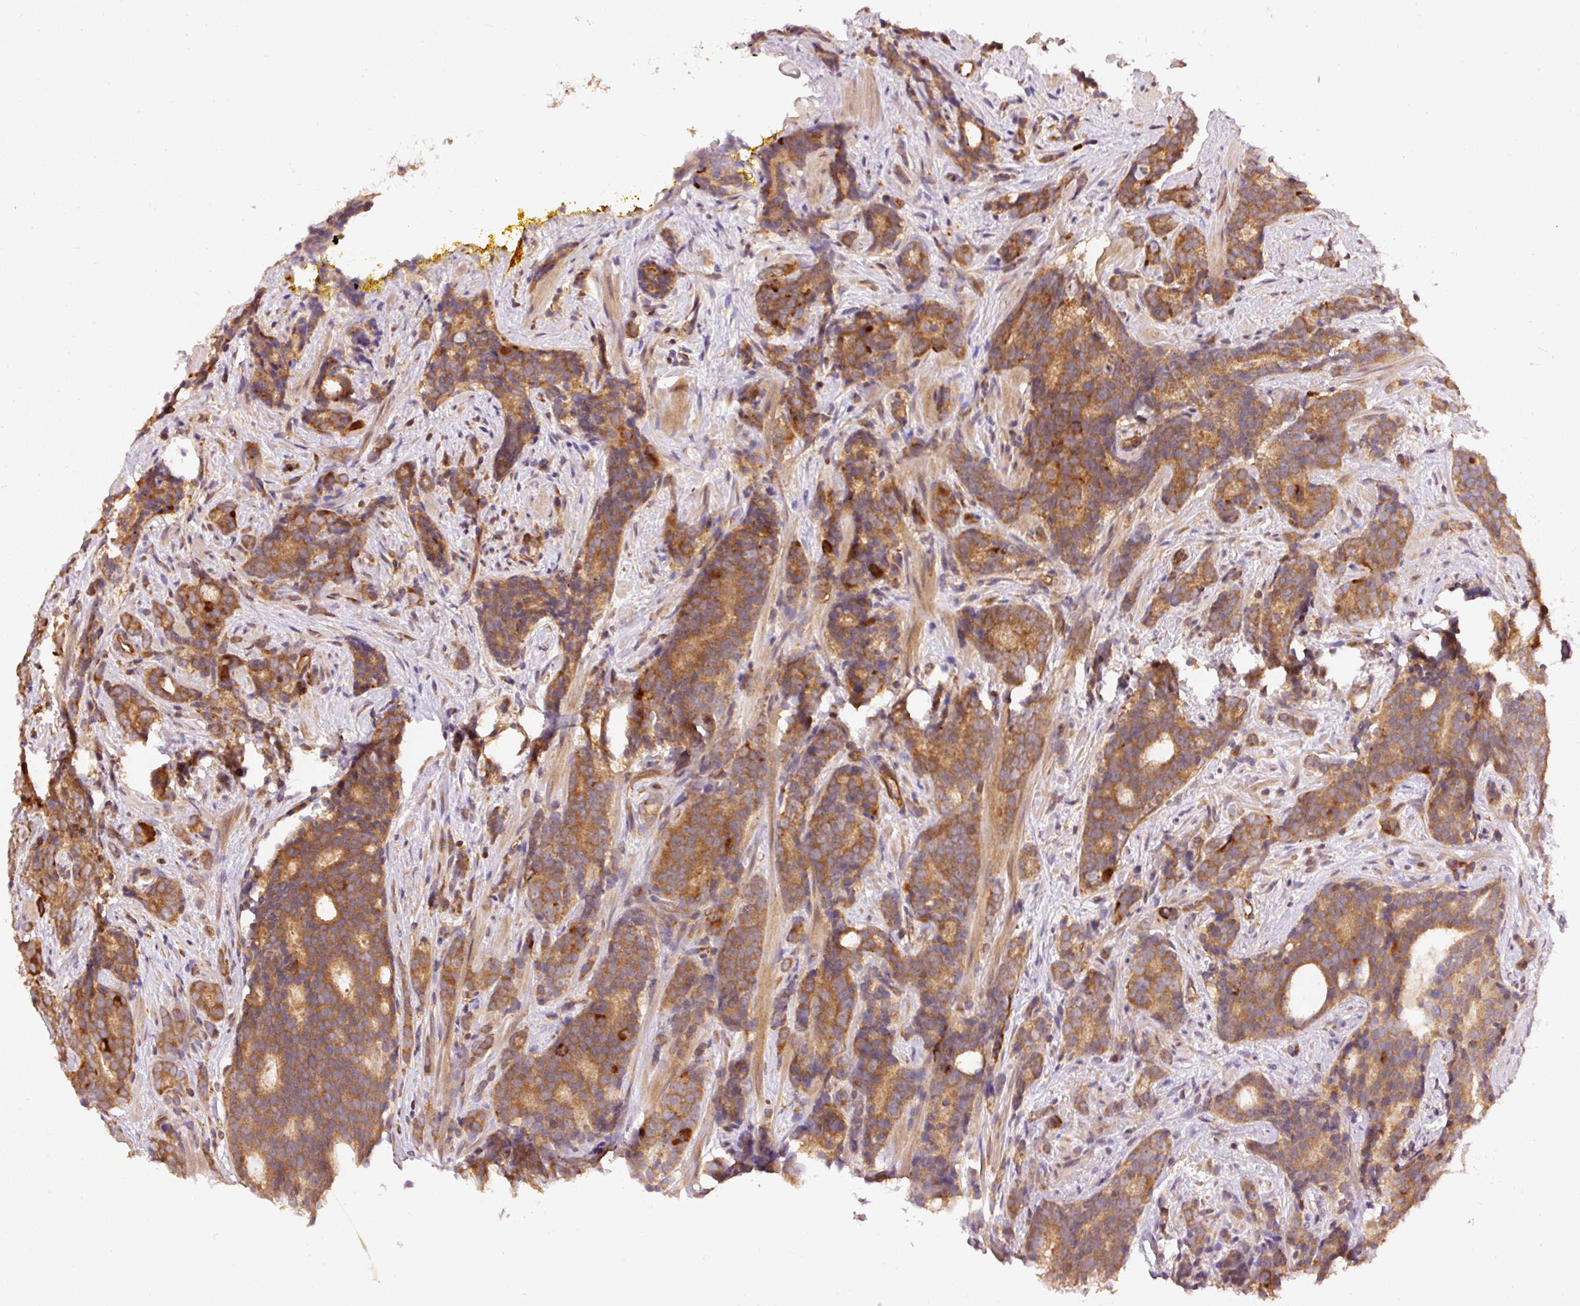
{"staining": {"intensity": "moderate", "quantity": ">75%", "location": "cytoplasmic/membranous"}, "tissue": "prostate cancer", "cell_type": "Tumor cells", "image_type": "cancer", "snomed": [{"axis": "morphology", "description": "Adenocarcinoma, High grade"}, {"axis": "topography", "description": "Prostate"}], "caption": "IHC (DAB) staining of prostate cancer (high-grade adenocarcinoma) shows moderate cytoplasmic/membranous protein positivity in about >75% of tumor cells.", "gene": "ADCY4", "patient": {"sex": "male", "age": 64}}